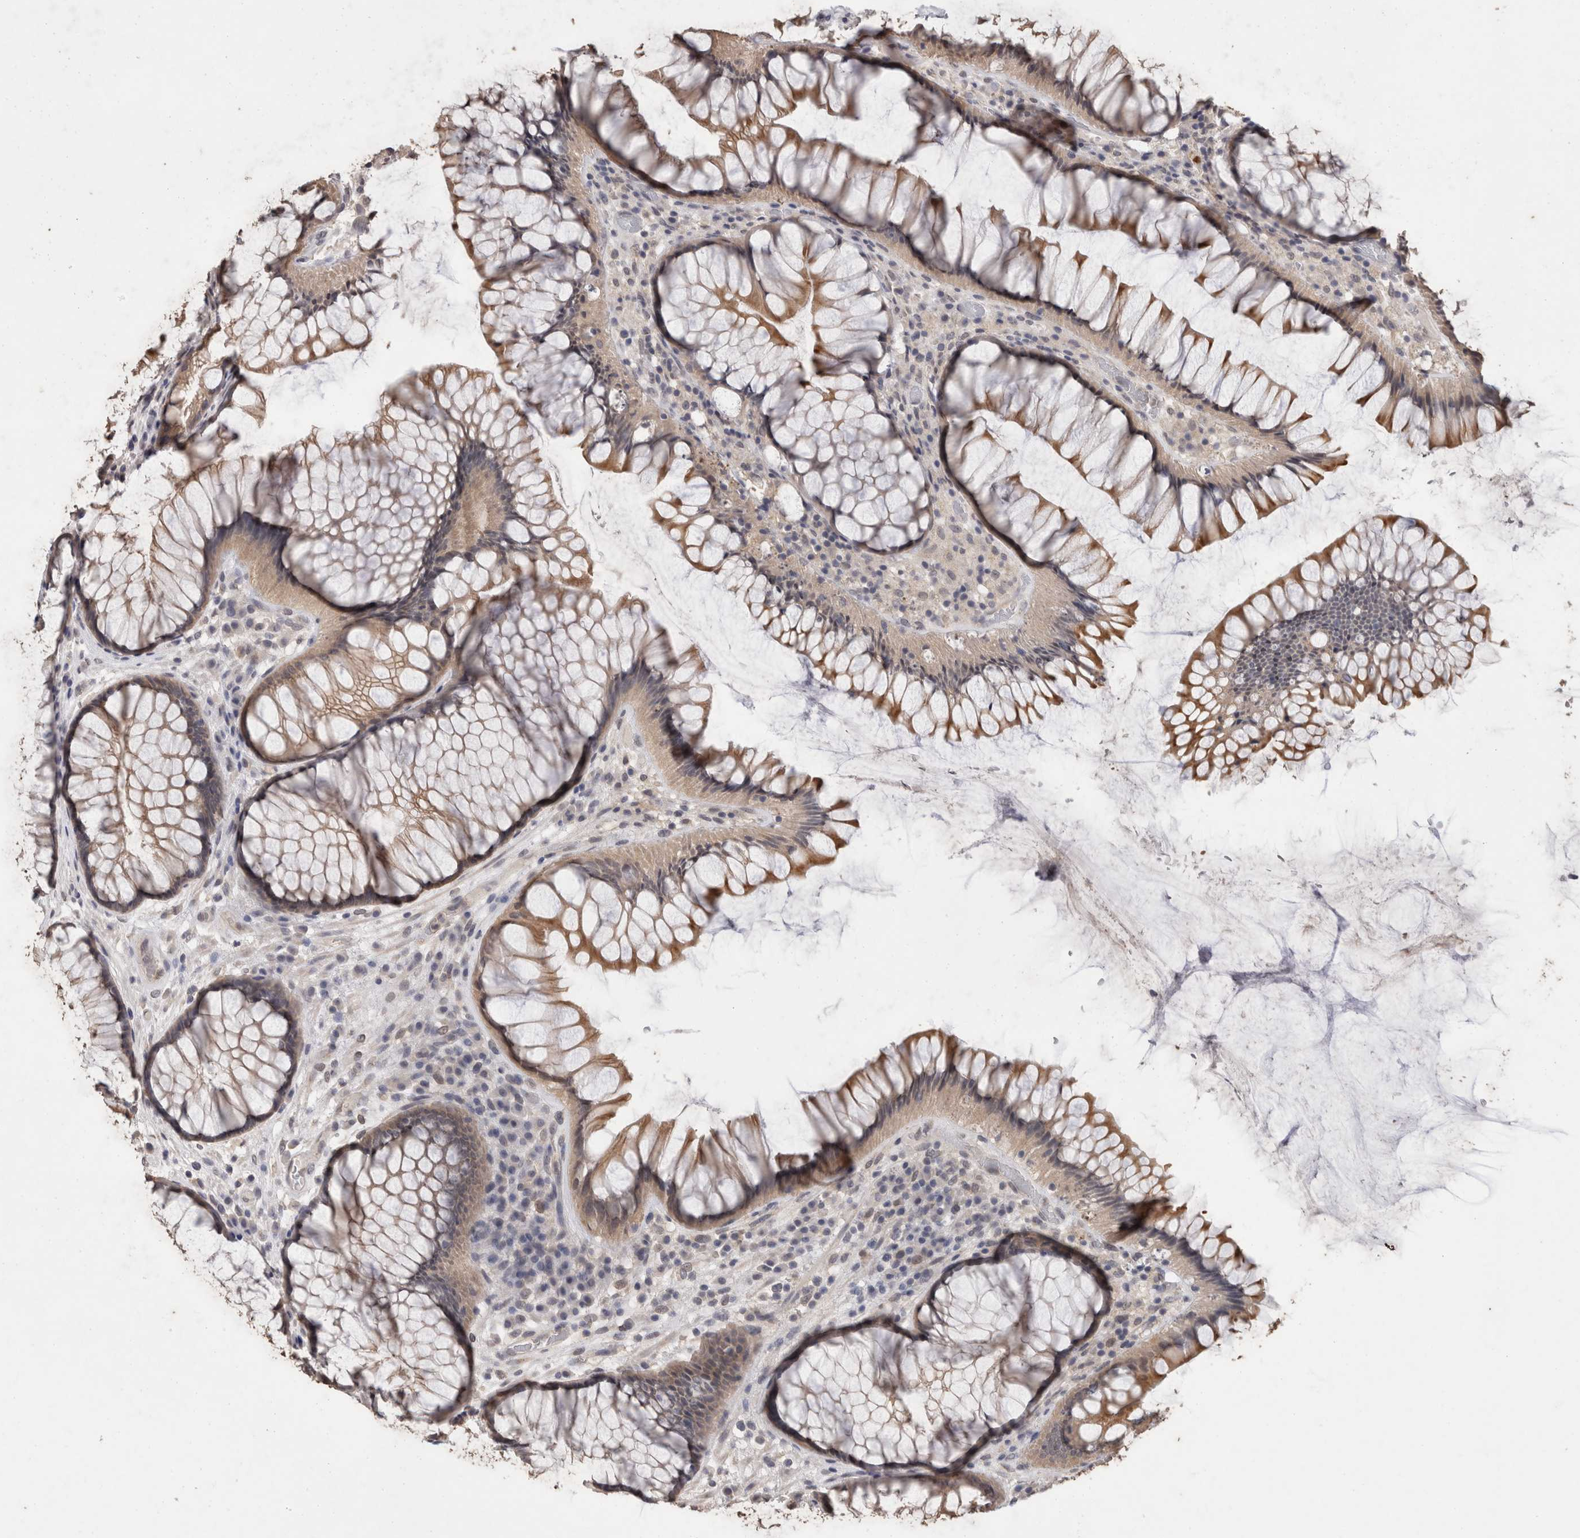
{"staining": {"intensity": "moderate", "quantity": ">75%", "location": "cytoplasmic/membranous"}, "tissue": "rectum", "cell_type": "Glandular cells", "image_type": "normal", "snomed": [{"axis": "morphology", "description": "Normal tissue, NOS"}, {"axis": "topography", "description": "Rectum"}], "caption": "IHC image of benign rectum: rectum stained using immunohistochemistry displays medium levels of moderate protein expression localized specifically in the cytoplasmic/membranous of glandular cells, appearing as a cytoplasmic/membranous brown color.", "gene": "FHOD3", "patient": {"sex": "male", "age": 51}}